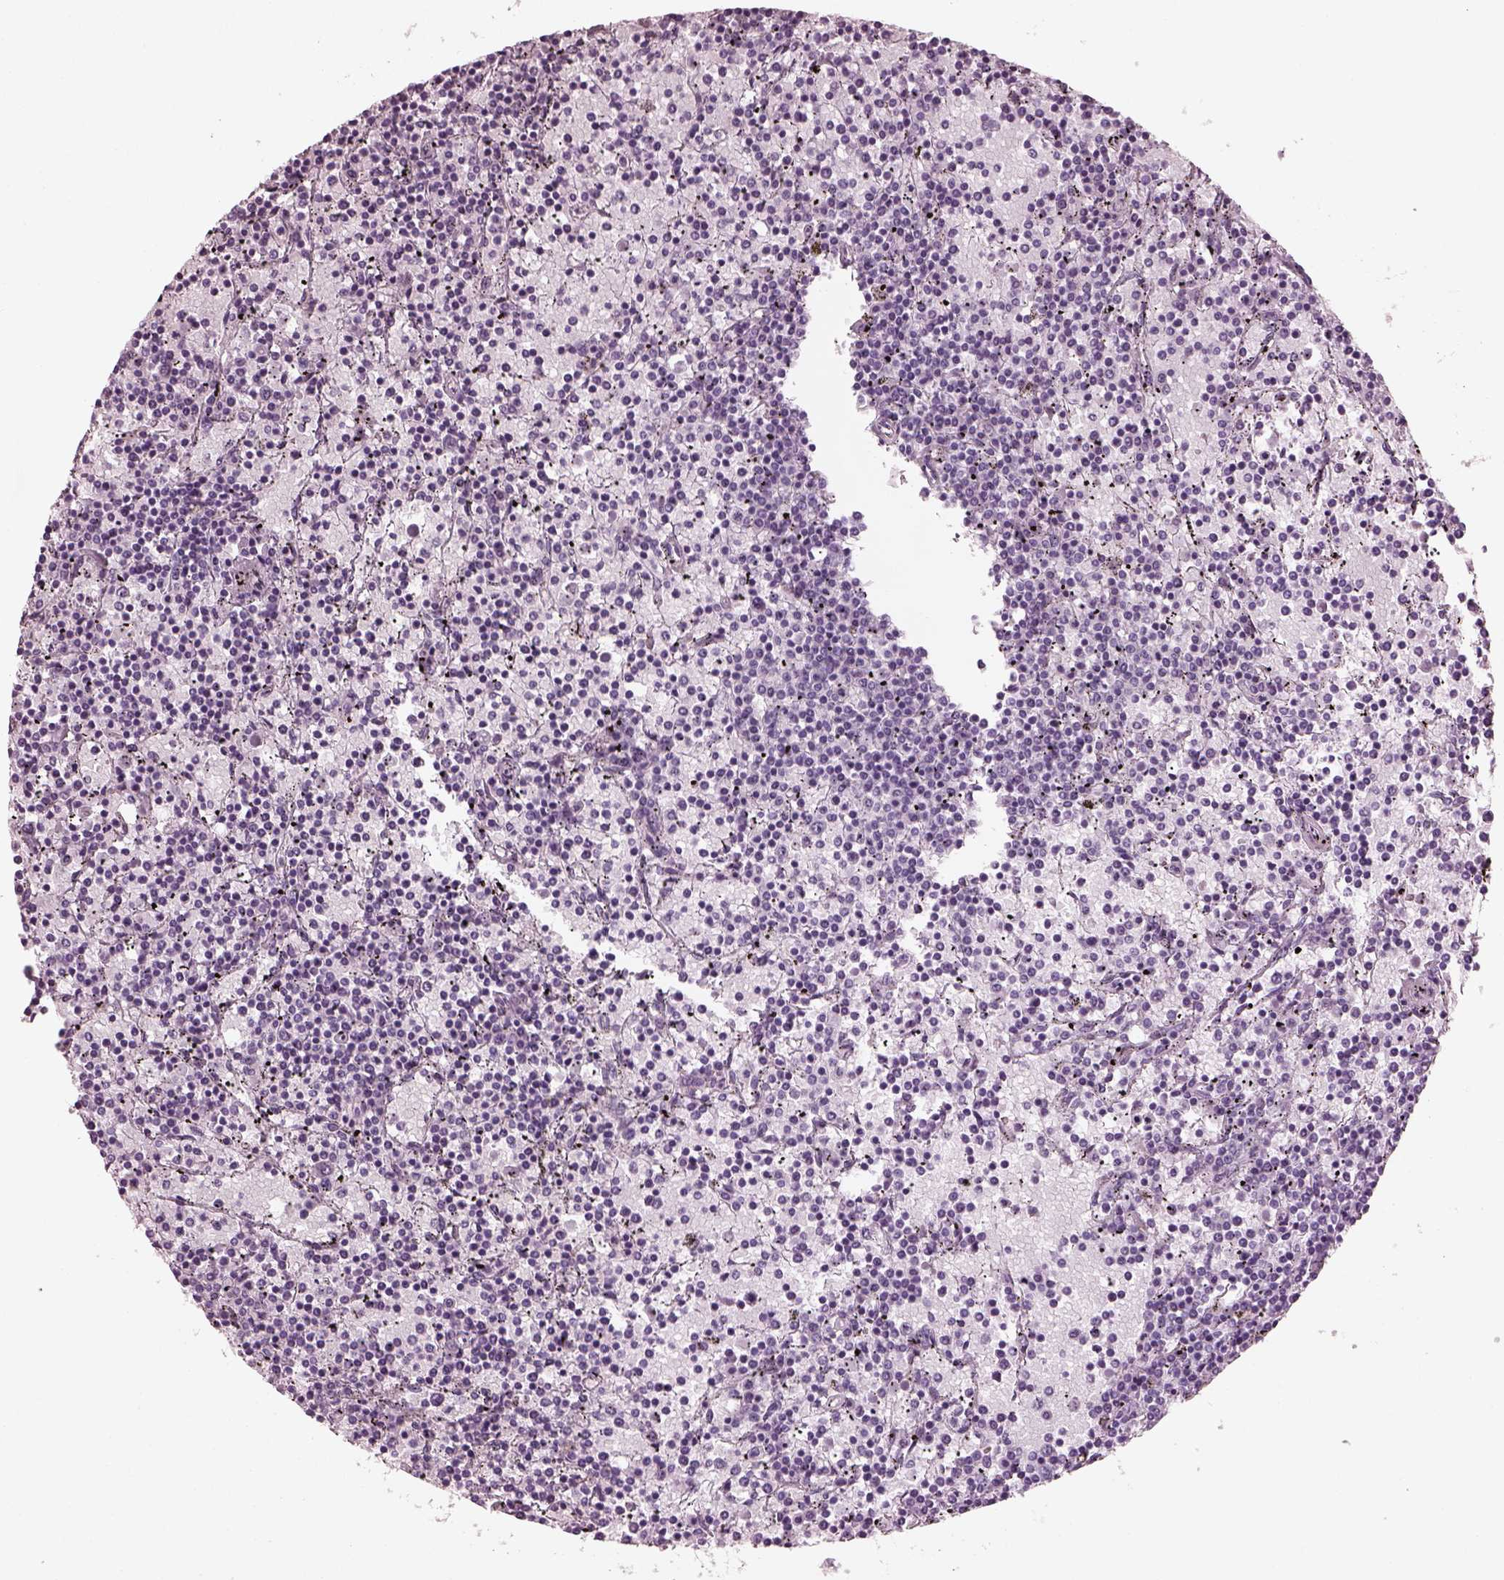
{"staining": {"intensity": "negative", "quantity": "none", "location": "none"}, "tissue": "lymphoma", "cell_type": "Tumor cells", "image_type": "cancer", "snomed": [{"axis": "morphology", "description": "Malignant lymphoma, non-Hodgkin's type, Low grade"}, {"axis": "topography", "description": "Spleen"}], "caption": "The immunohistochemistry histopathology image has no significant expression in tumor cells of malignant lymphoma, non-Hodgkin's type (low-grade) tissue.", "gene": "BFSP1", "patient": {"sex": "female", "age": 77}}